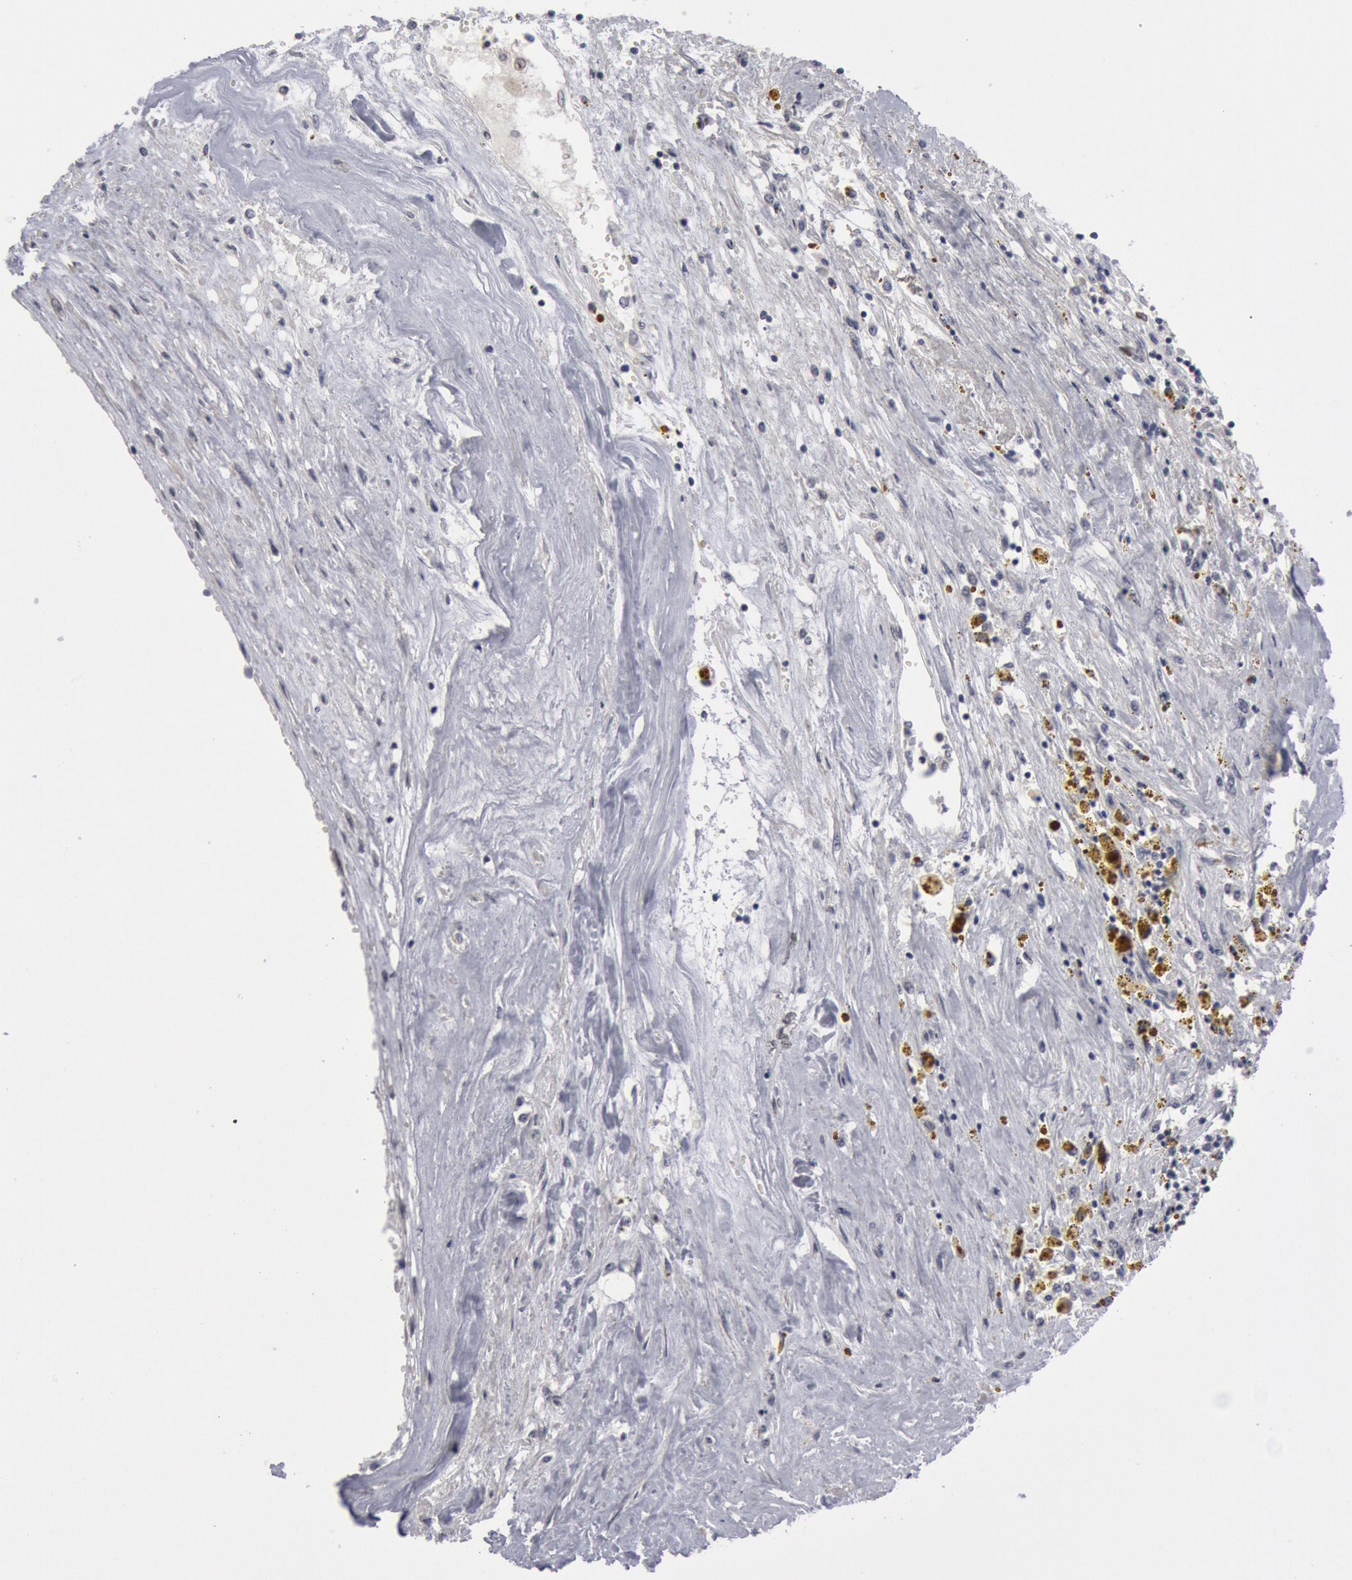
{"staining": {"intensity": "negative", "quantity": "none", "location": "none"}, "tissue": "renal cancer", "cell_type": "Tumor cells", "image_type": "cancer", "snomed": [{"axis": "morphology", "description": "Adenocarcinoma, NOS"}, {"axis": "topography", "description": "Kidney"}], "caption": "There is no significant expression in tumor cells of renal adenocarcinoma. (DAB (3,3'-diaminobenzidine) IHC visualized using brightfield microscopy, high magnification).", "gene": "WDHD1", "patient": {"sex": "male", "age": 78}}